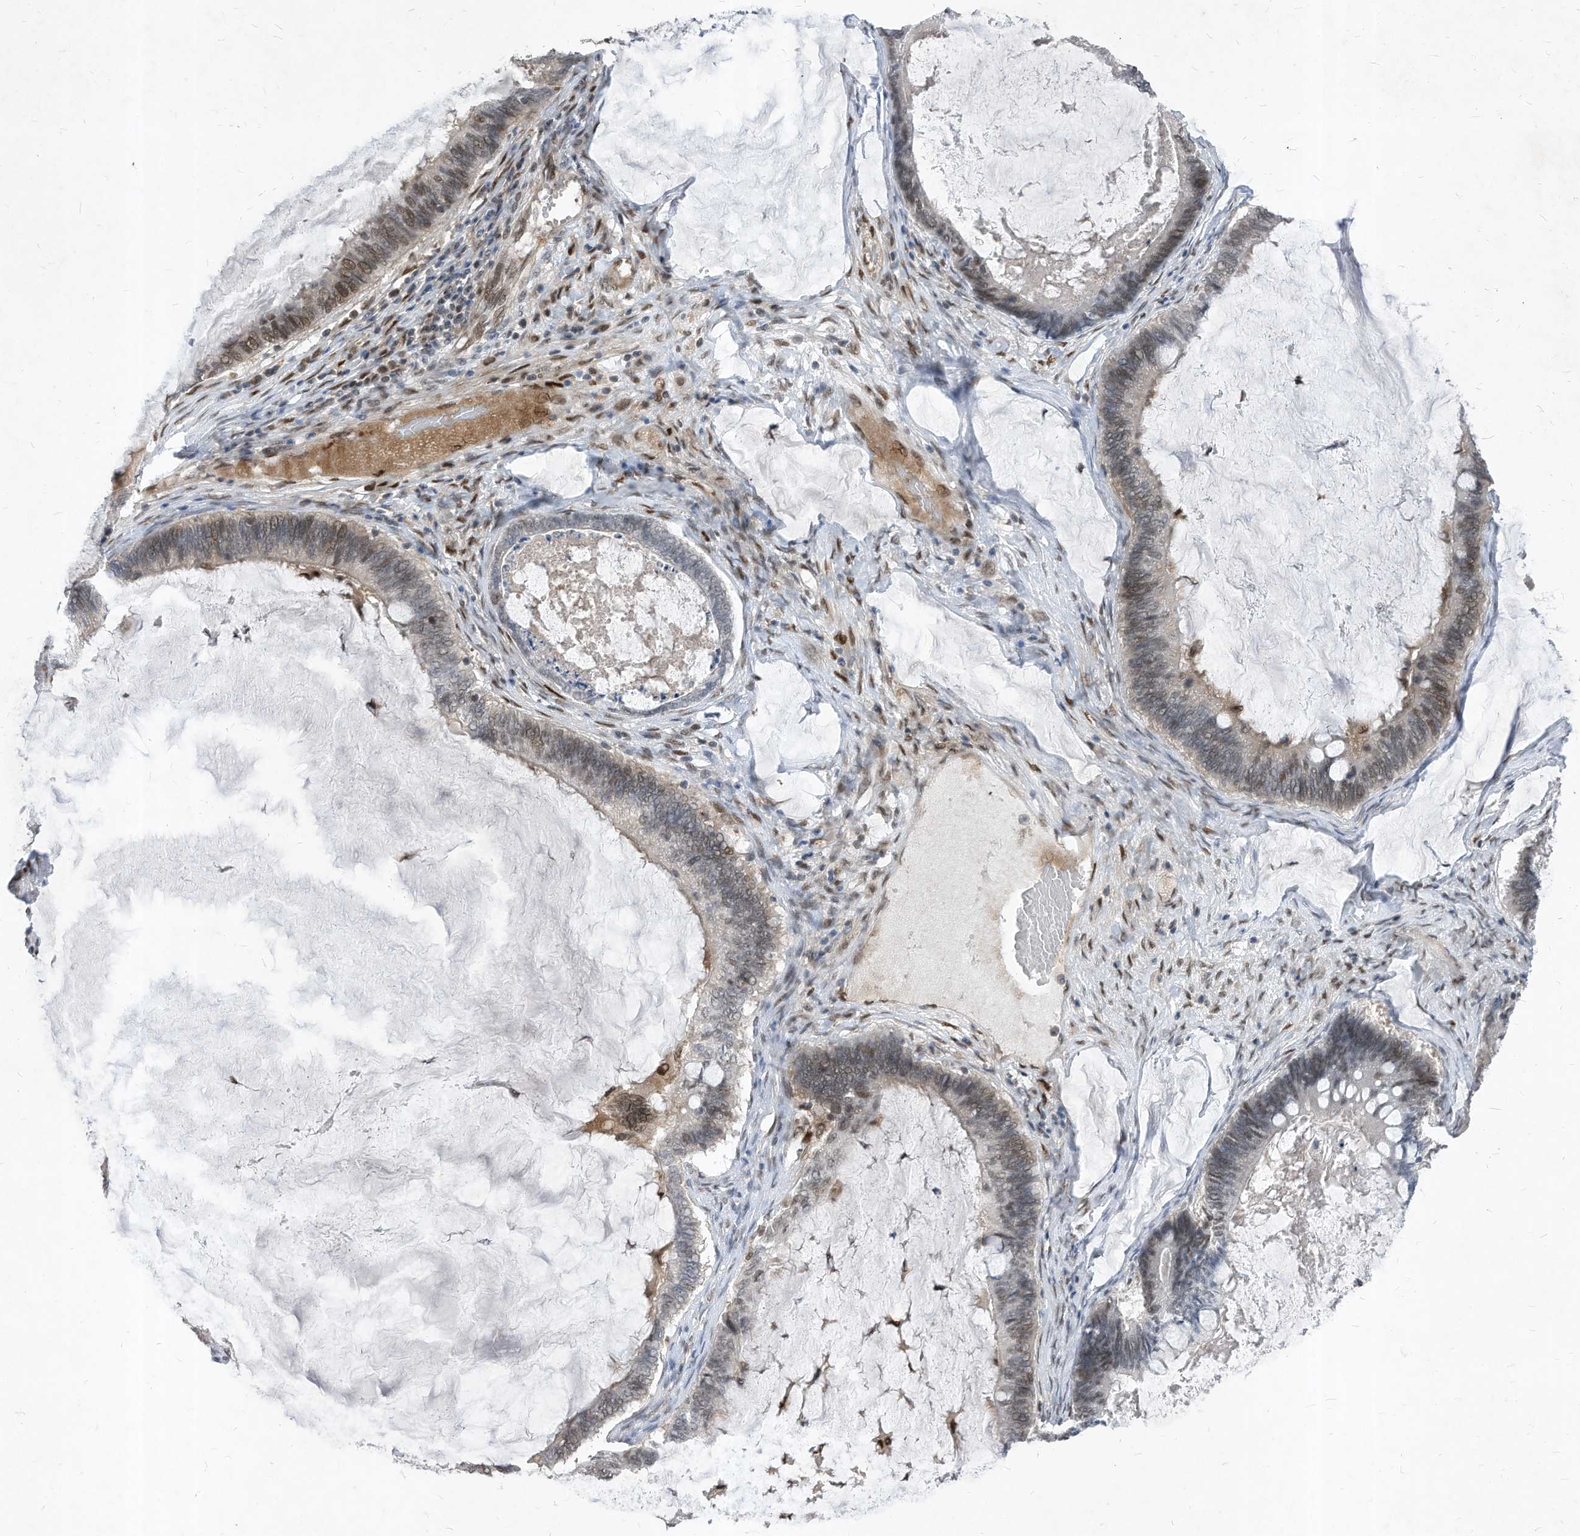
{"staining": {"intensity": "moderate", "quantity": "<25%", "location": "nuclear"}, "tissue": "ovarian cancer", "cell_type": "Tumor cells", "image_type": "cancer", "snomed": [{"axis": "morphology", "description": "Cystadenocarcinoma, mucinous, NOS"}, {"axis": "topography", "description": "Ovary"}], "caption": "Immunohistochemical staining of mucinous cystadenocarcinoma (ovarian) demonstrates moderate nuclear protein expression in approximately <25% of tumor cells.", "gene": "KPNB1", "patient": {"sex": "female", "age": 61}}